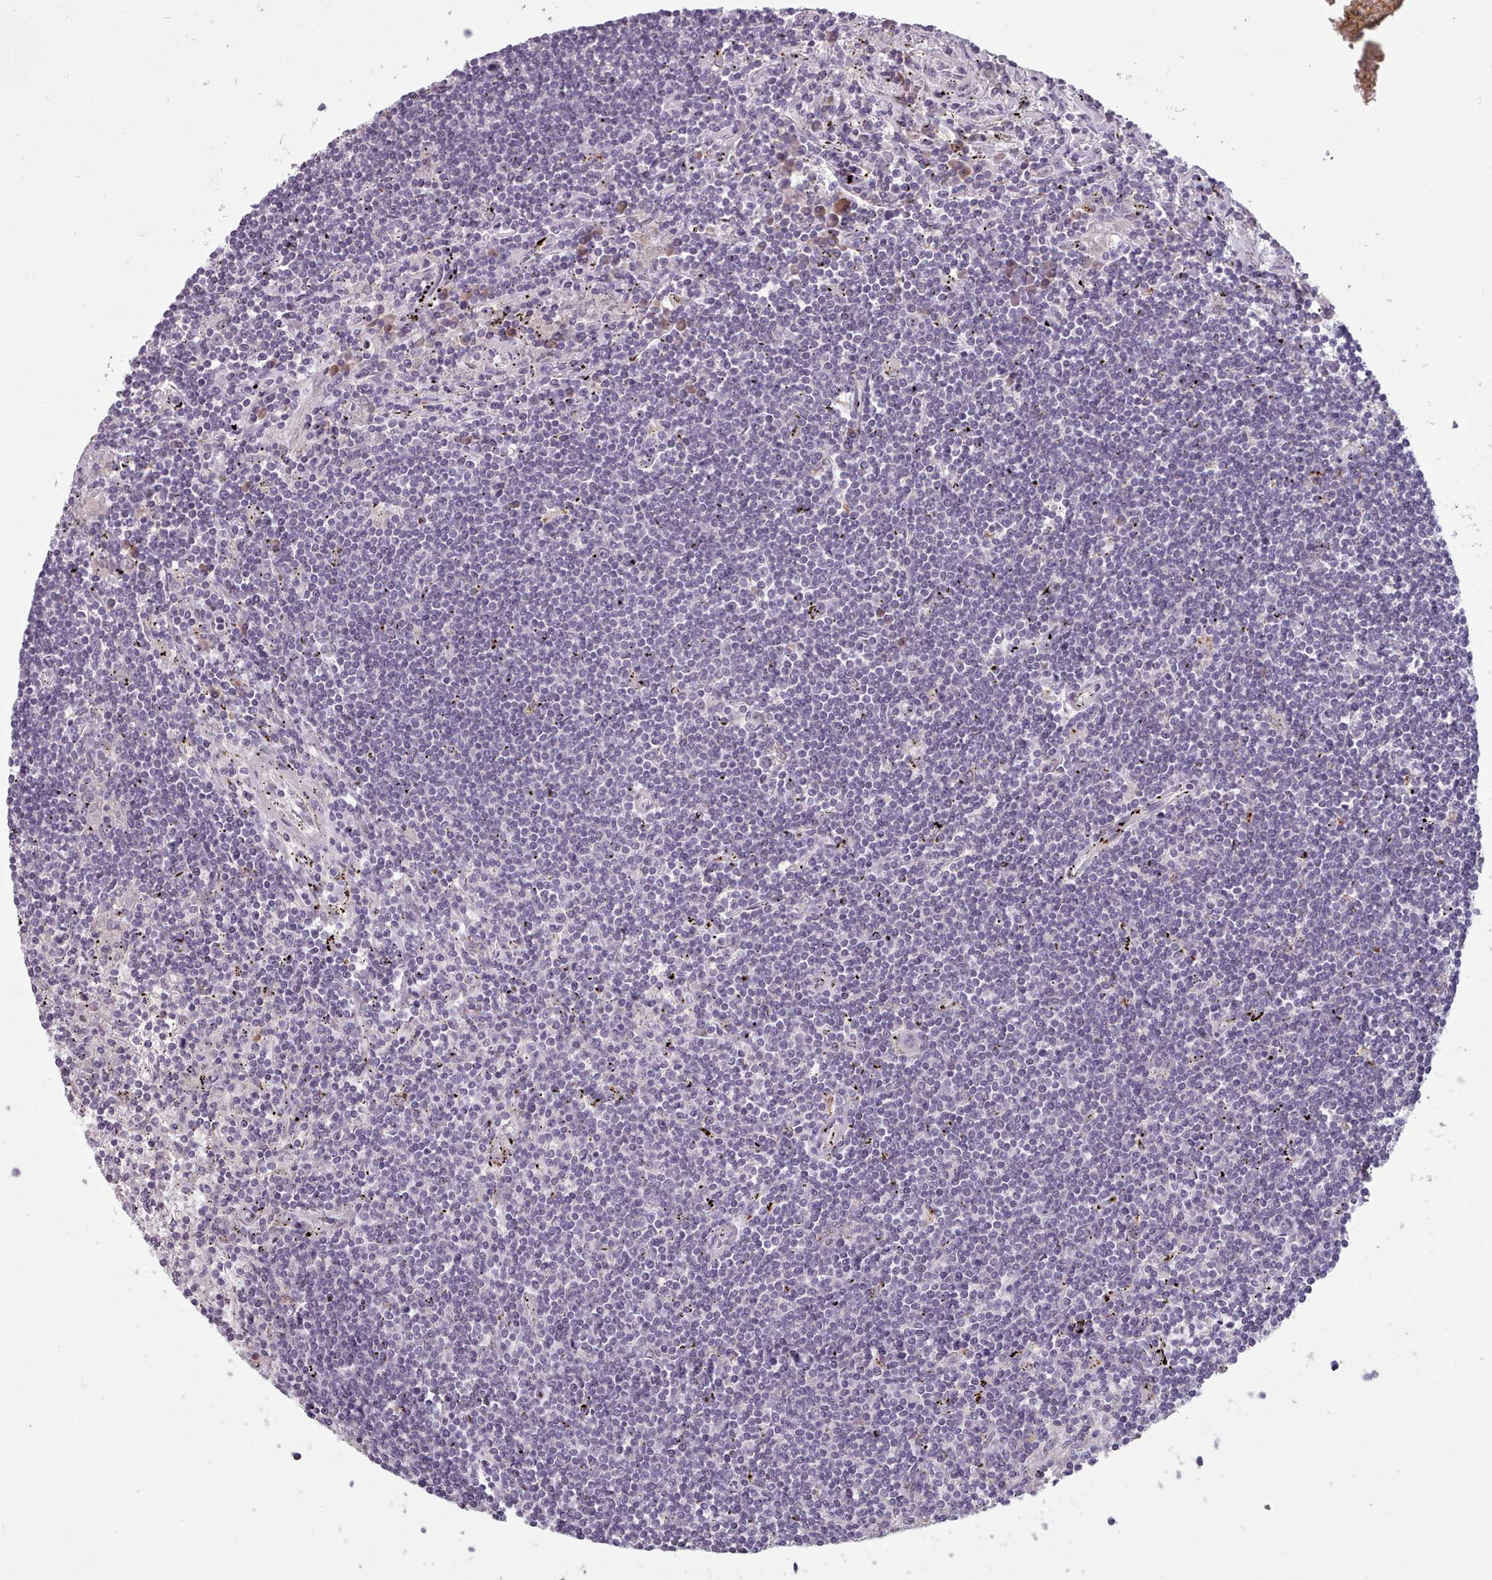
{"staining": {"intensity": "negative", "quantity": "none", "location": "none"}, "tissue": "lymphoma", "cell_type": "Tumor cells", "image_type": "cancer", "snomed": [{"axis": "morphology", "description": "Malignant lymphoma, non-Hodgkin's type, Low grade"}, {"axis": "topography", "description": "Spleen"}], "caption": "Tumor cells are negative for brown protein staining in lymphoma.", "gene": "PBX4", "patient": {"sex": "male", "age": 76}}